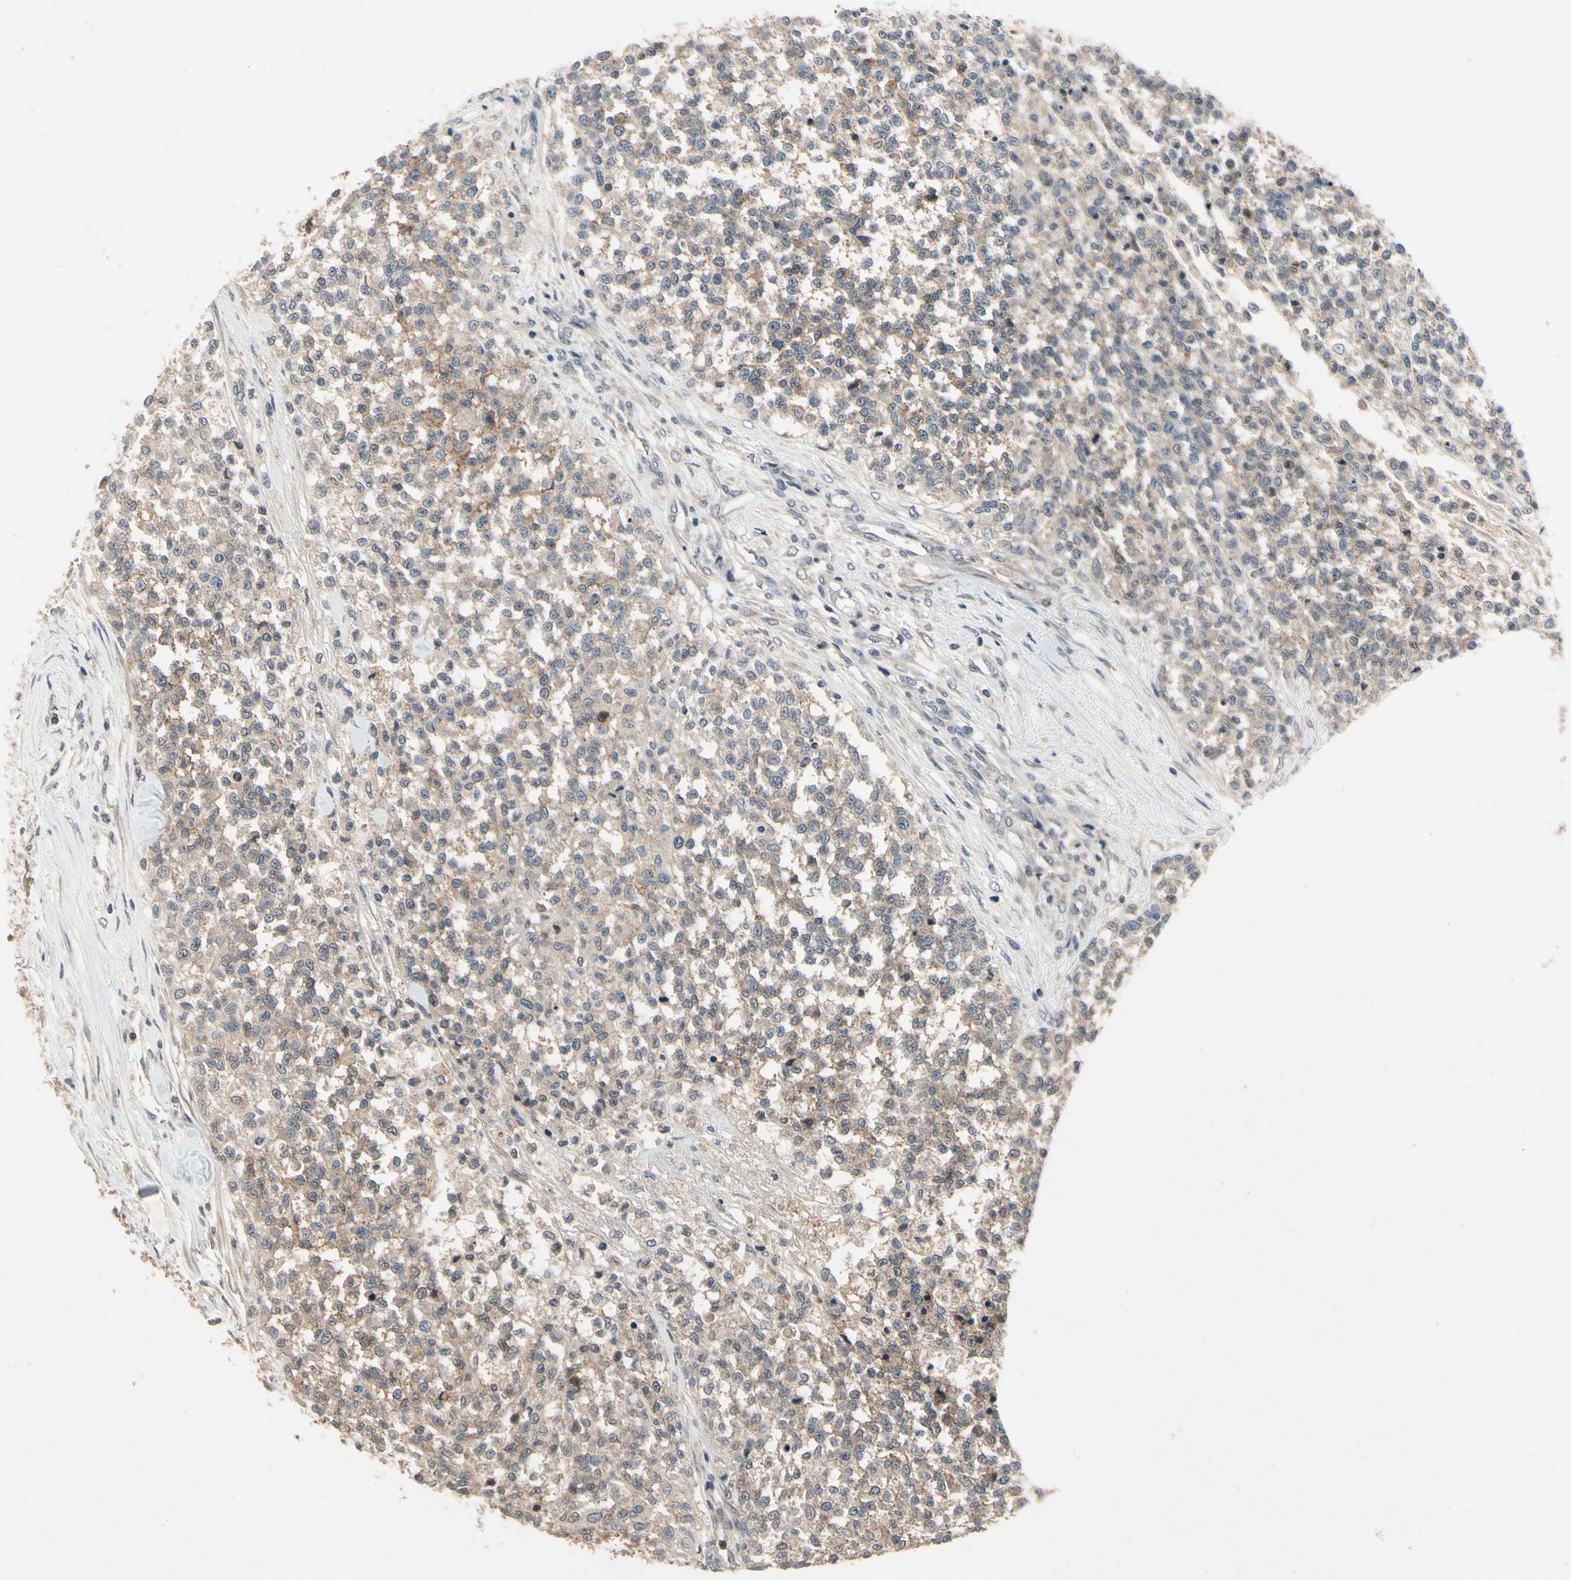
{"staining": {"intensity": "weak", "quantity": ">75%", "location": "cytoplasmic/membranous"}, "tissue": "testis cancer", "cell_type": "Tumor cells", "image_type": "cancer", "snomed": [{"axis": "morphology", "description": "Seminoma, NOS"}, {"axis": "topography", "description": "Testis"}], "caption": "Immunohistochemistry staining of testis cancer (seminoma), which exhibits low levels of weak cytoplasmic/membranous positivity in approximately >75% of tumor cells indicating weak cytoplasmic/membranous protein positivity. The staining was performed using DAB (3,3'-diaminobenzidine) (brown) for protein detection and nuclei were counterstained in hematoxylin (blue).", "gene": "DPY19L3", "patient": {"sex": "male", "age": 59}}